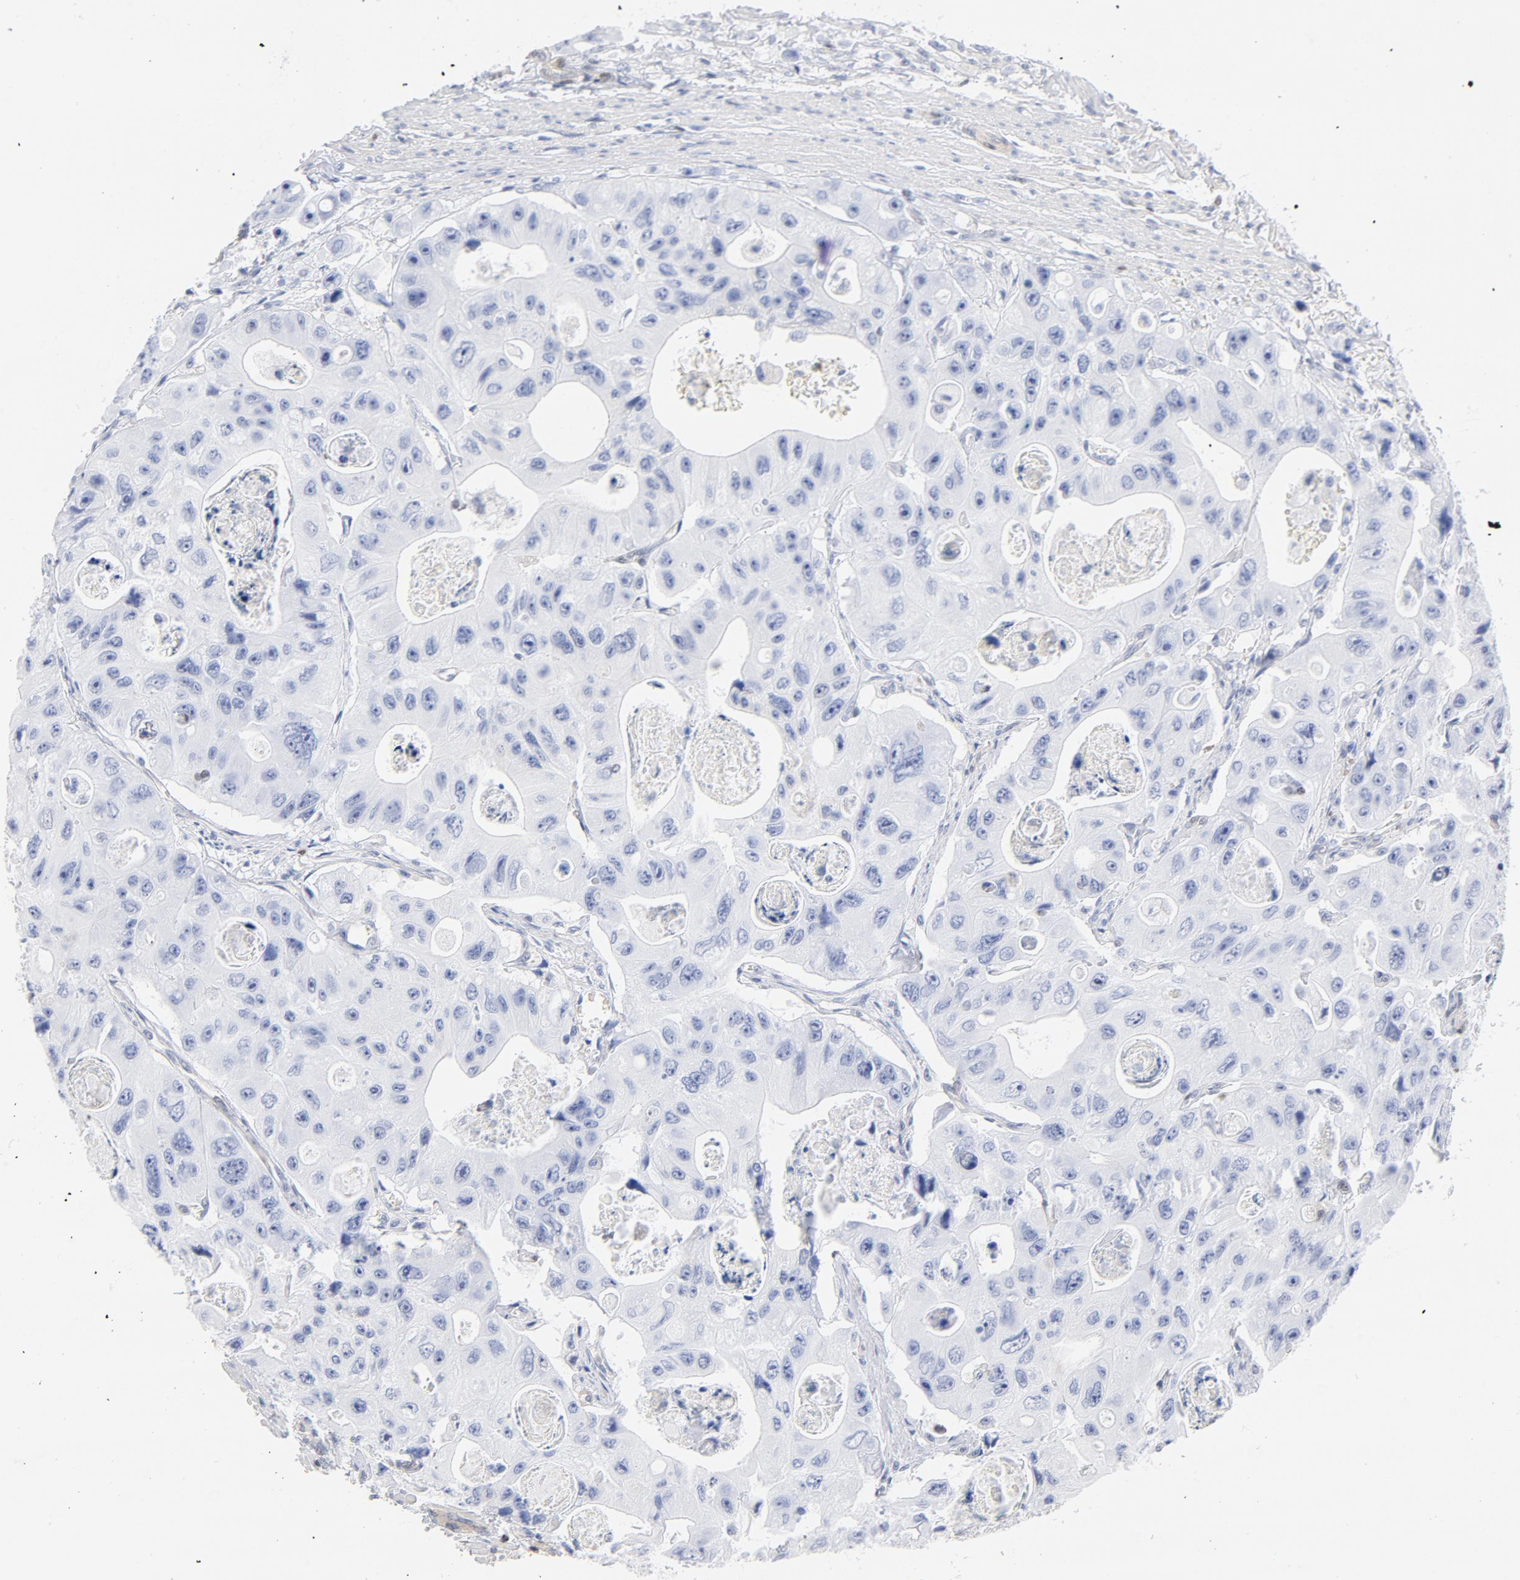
{"staining": {"intensity": "negative", "quantity": "none", "location": "none"}, "tissue": "colorectal cancer", "cell_type": "Tumor cells", "image_type": "cancer", "snomed": [{"axis": "morphology", "description": "Adenocarcinoma, NOS"}, {"axis": "topography", "description": "Colon"}], "caption": "Colorectal cancer (adenocarcinoma) stained for a protein using IHC reveals no staining tumor cells.", "gene": "CDKN1B", "patient": {"sex": "female", "age": 46}}